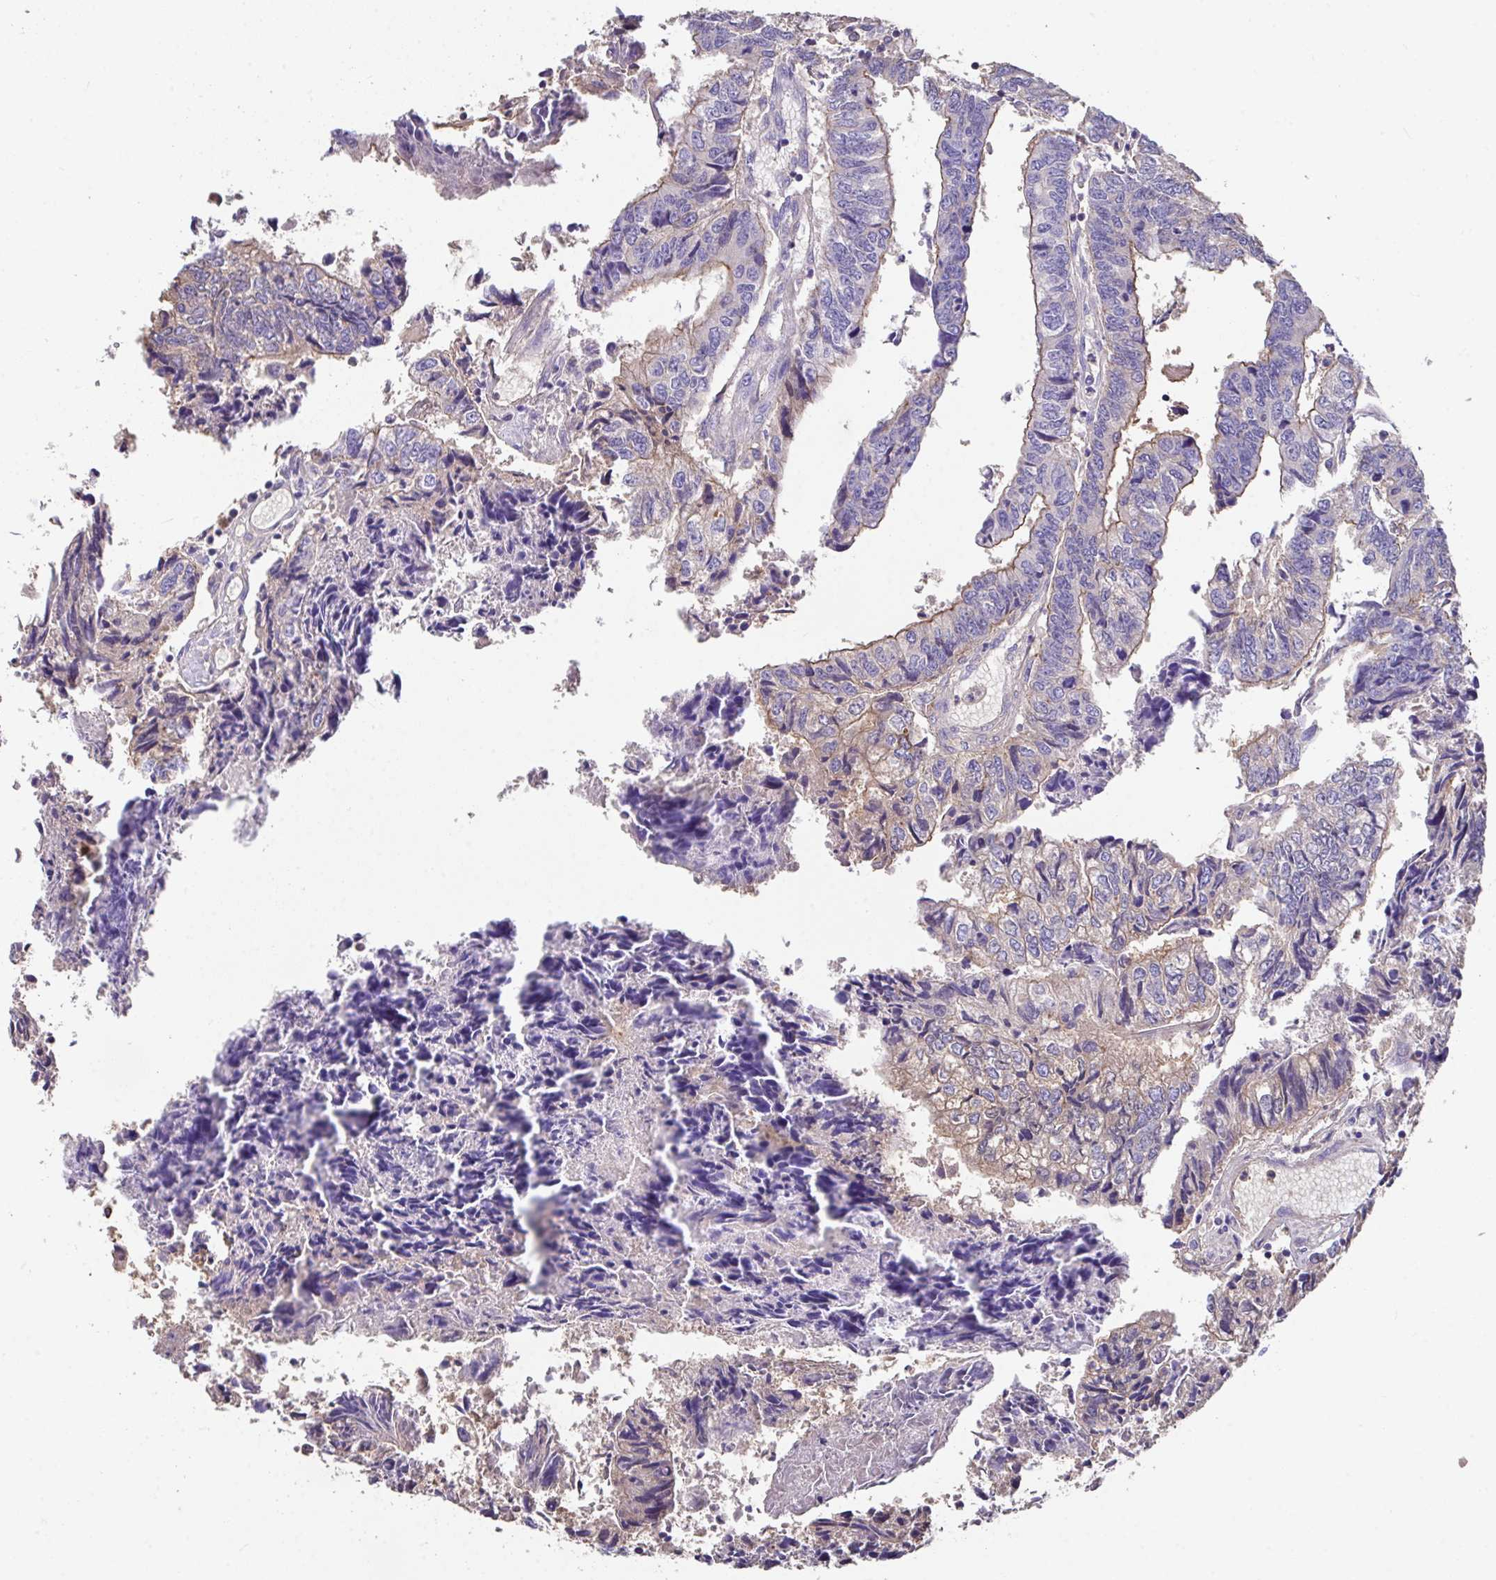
{"staining": {"intensity": "moderate", "quantity": ">75%", "location": "cytoplasmic/membranous"}, "tissue": "colorectal cancer", "cell_type": "Tumor cells", "image_type": "cancer", "snomed": [{"axis": "morphology", "description": "Adenocarcinoma, NOS"}, {"axis": "topography", "description": "Colon"}], "caption": "Protein expression analysis of colorectal cancer (adenocarcinoma) exhibits moderate cytoplasmic/membranous staining in about >75% of tumor cells.", "gene": "ZNF813", "patient": {"sex": "male", "age": 86}}